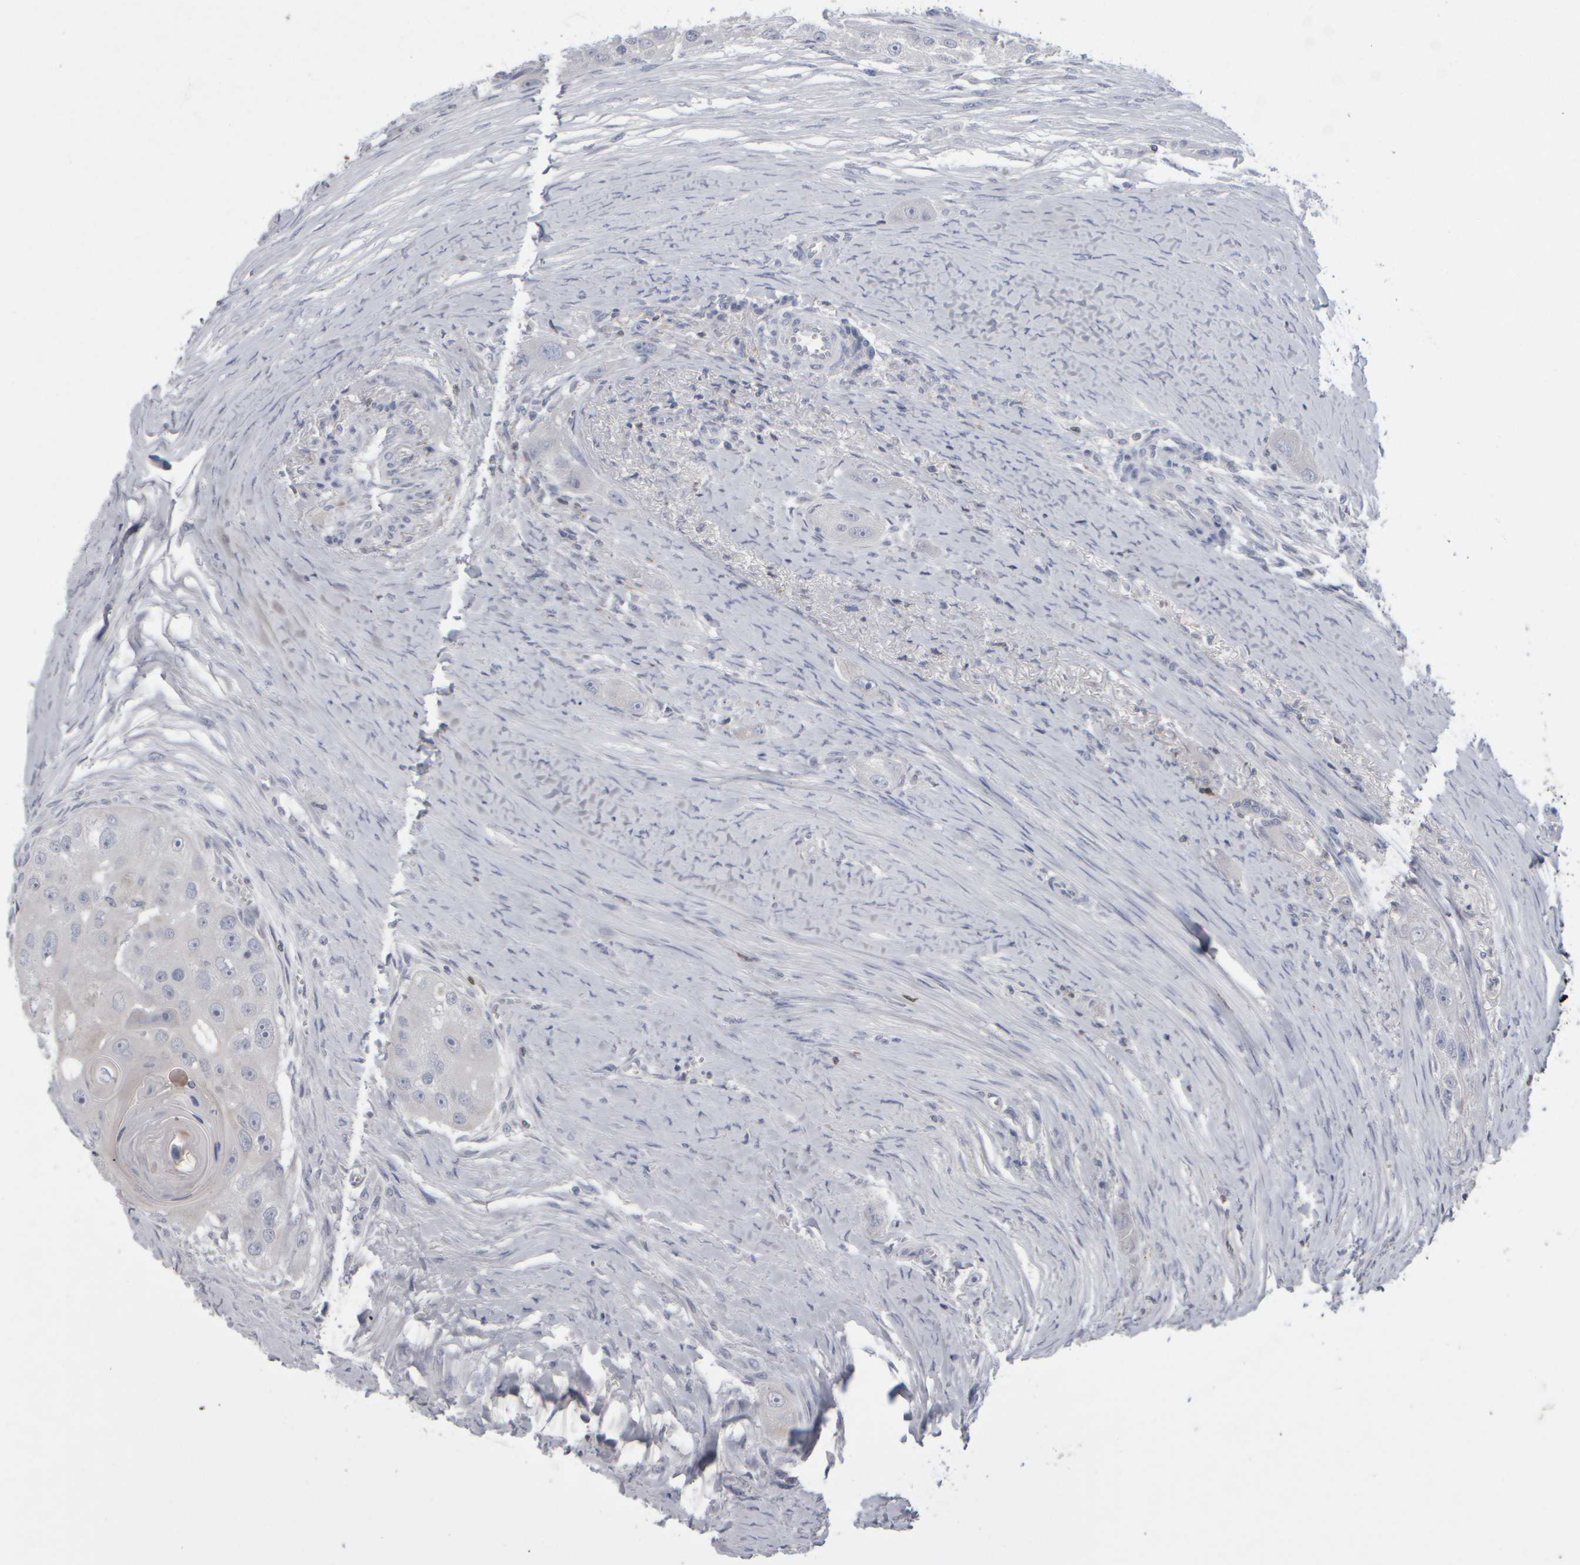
{"staining": {"intensity": "negative", "quantity": "none", "location": "none"}, "tissue": "head and neck cancer", "cell_type": "Tumor cells", "image_type": "cancer", "snomed": [{"axis": "morphology", "description": "Normal tissue, NOS"}, {"axis": "morphology", "description": "Squamous cell carcinoma, NOS"}, {"axis": "topography", "description": "Skeletal muscle"}, {"axis": "topography", "description": "Head-Neck"}], "caption": "This is an immunohistochemistry histopathology image of squamous cell carcinoma (head and neck). There is no expression in tumor cells.", "gene": "EPHX2", "patient": {"sex": "male", "age": 51}}